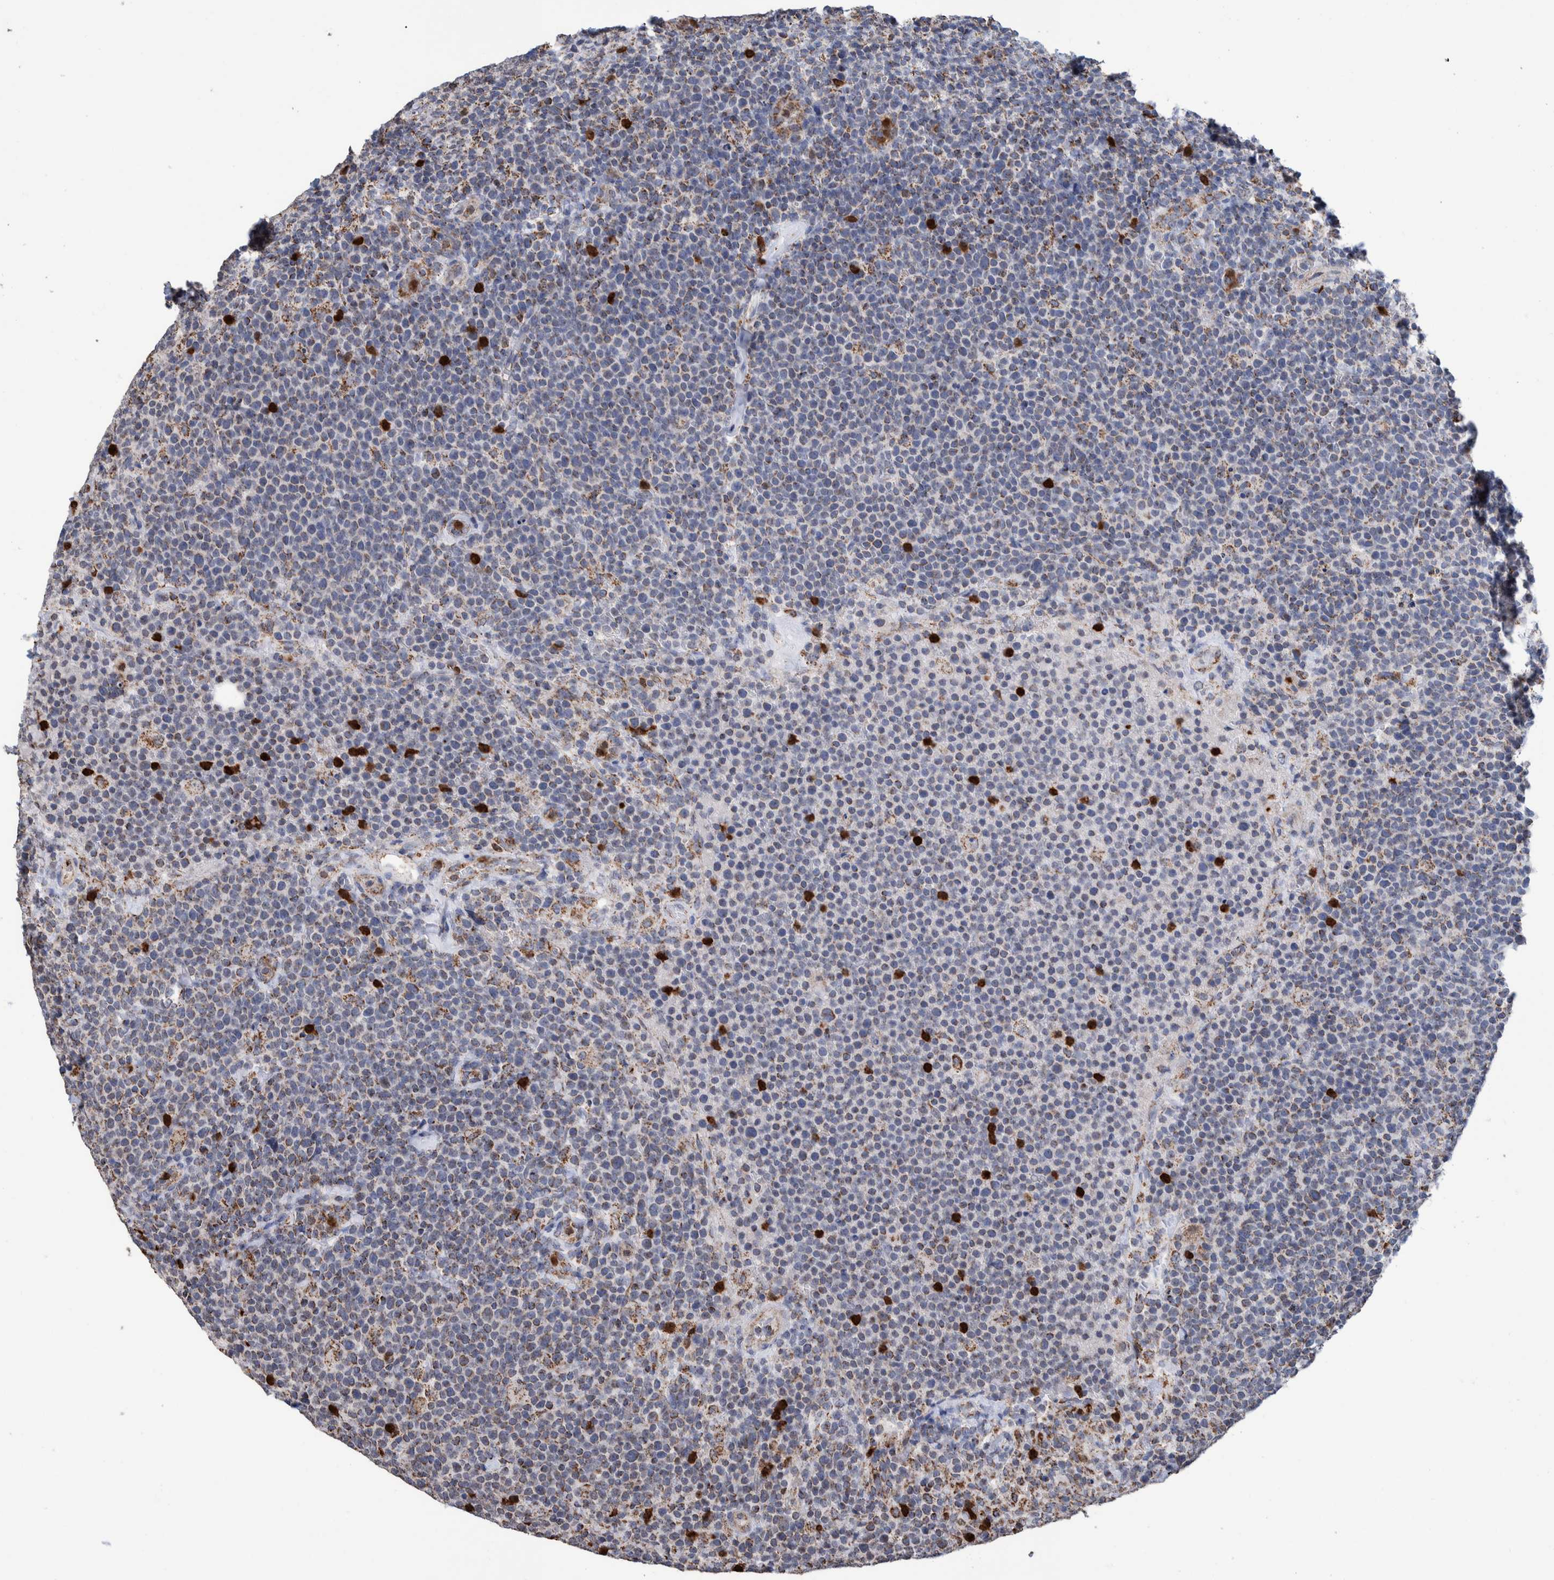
{"staining": {"intensity": "moderate", "quantity": "<25%", "location": "cytoplasmic/membranous"}, "tissue": "lymphoma", "cell_type": "Tumor cells", "image_type": "cancer", "snomed": [{"axis": "morphology", "description": "Malignant lymphoma, non-Hodgkin's type, High grade"}, {"axis": "topography", "description": "Lymph node"}], "caption": "This is a histology image of IHC staining of malignant lymphoma, non-Hodgkin's type (high-grade), which shows moderate staining in the cytoplasmic/membranous of tumor cells.", "gene": "DECR1", "patient": {"sex": "male", "age": 61}}